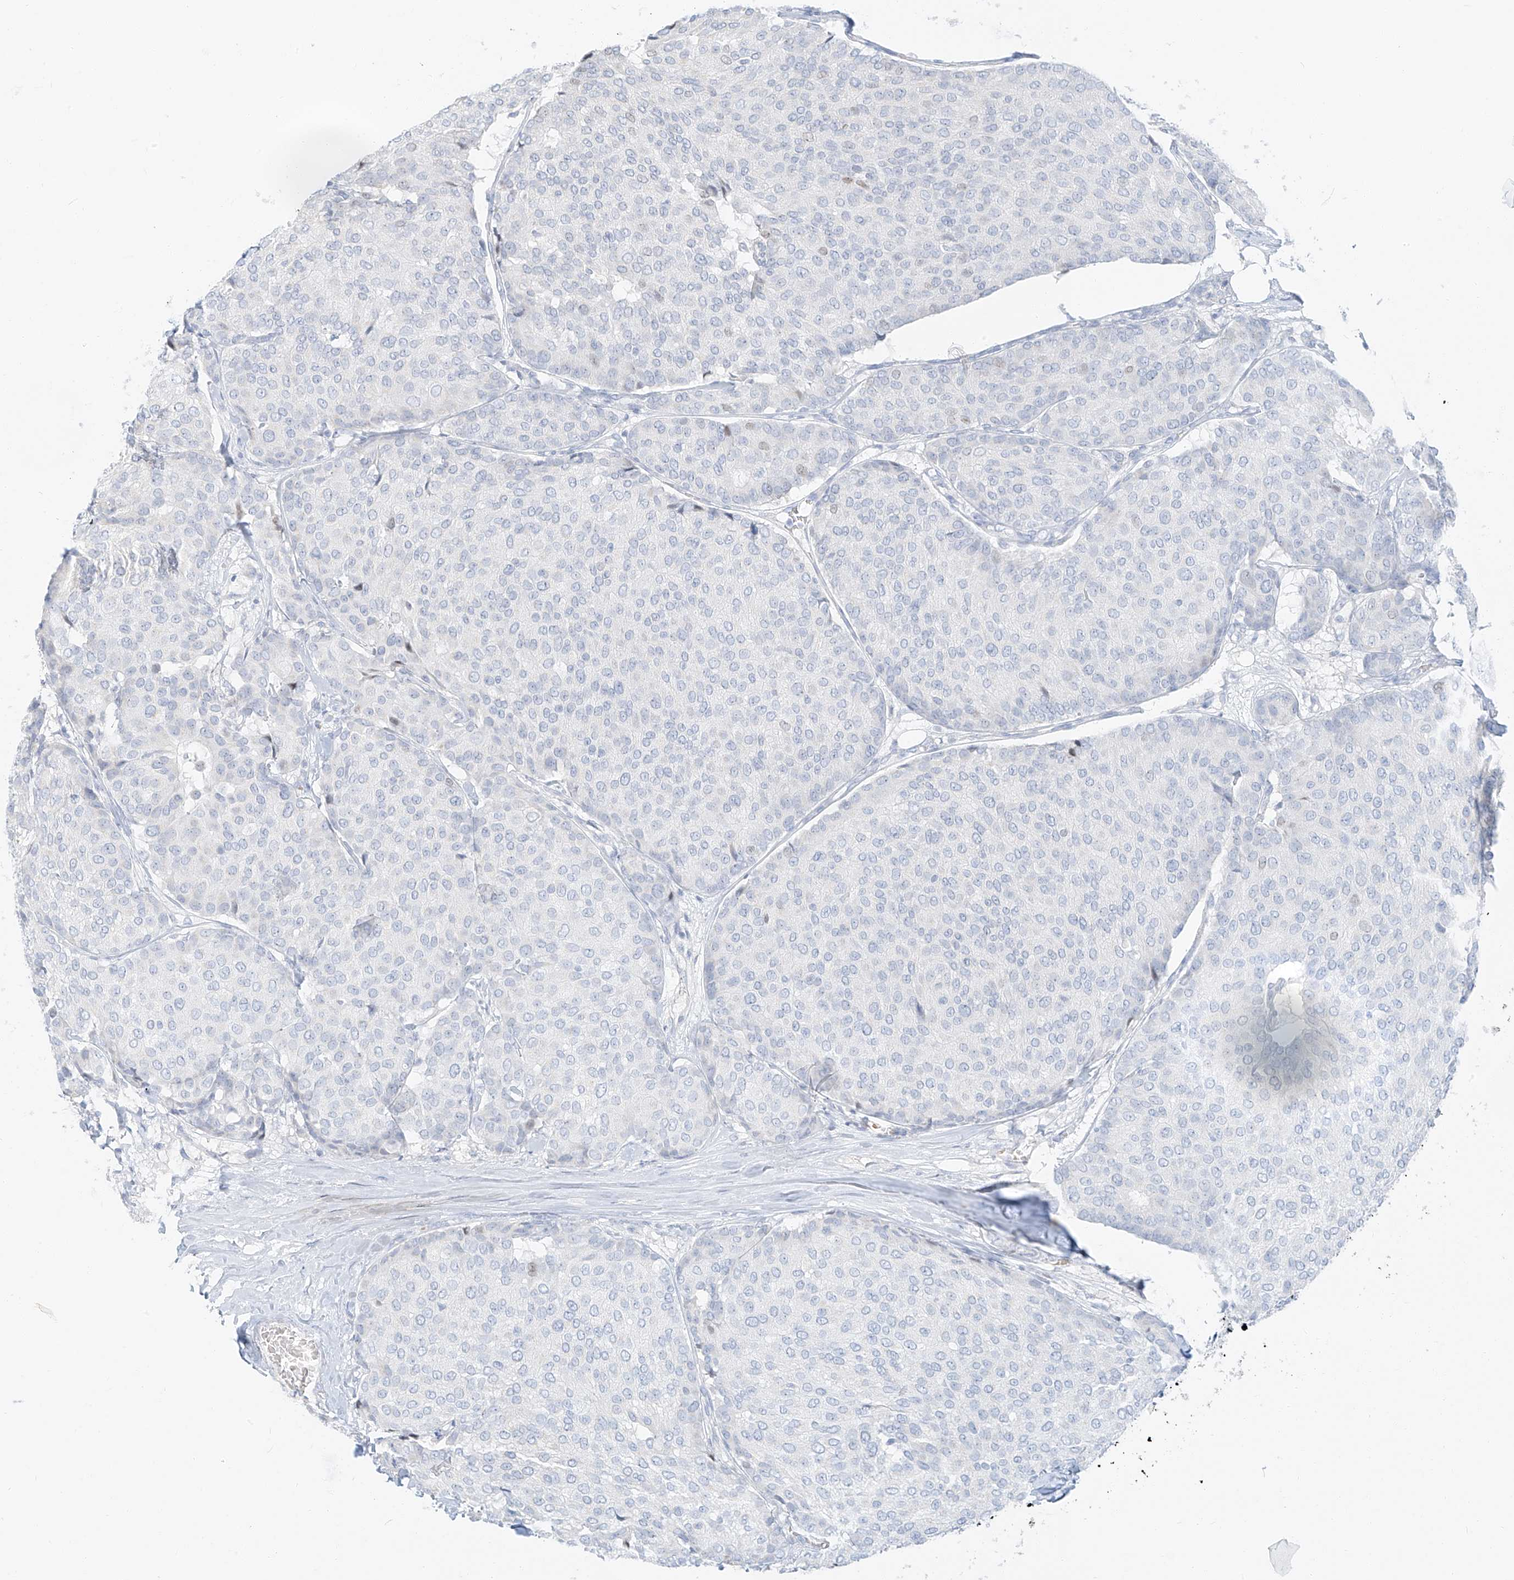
{"staining": {"intensity": "negative", "quantity": "none", "location": "none"}, "tissue": "breast cancer", "cell_type": "Tumor cells", "image_type": "cancer", "snomed": [{"axis": "morphology", "description": "Duct carcinoma"}, {"axis": "topography", "description": "Breast"}], "caption": "This is an immunohistochemistry micrograph of human intraductal carcinoma (breast). There is no staining in tumor cells.", "gene": "PGC", "patient": {"sex": "female", "age": 75}}